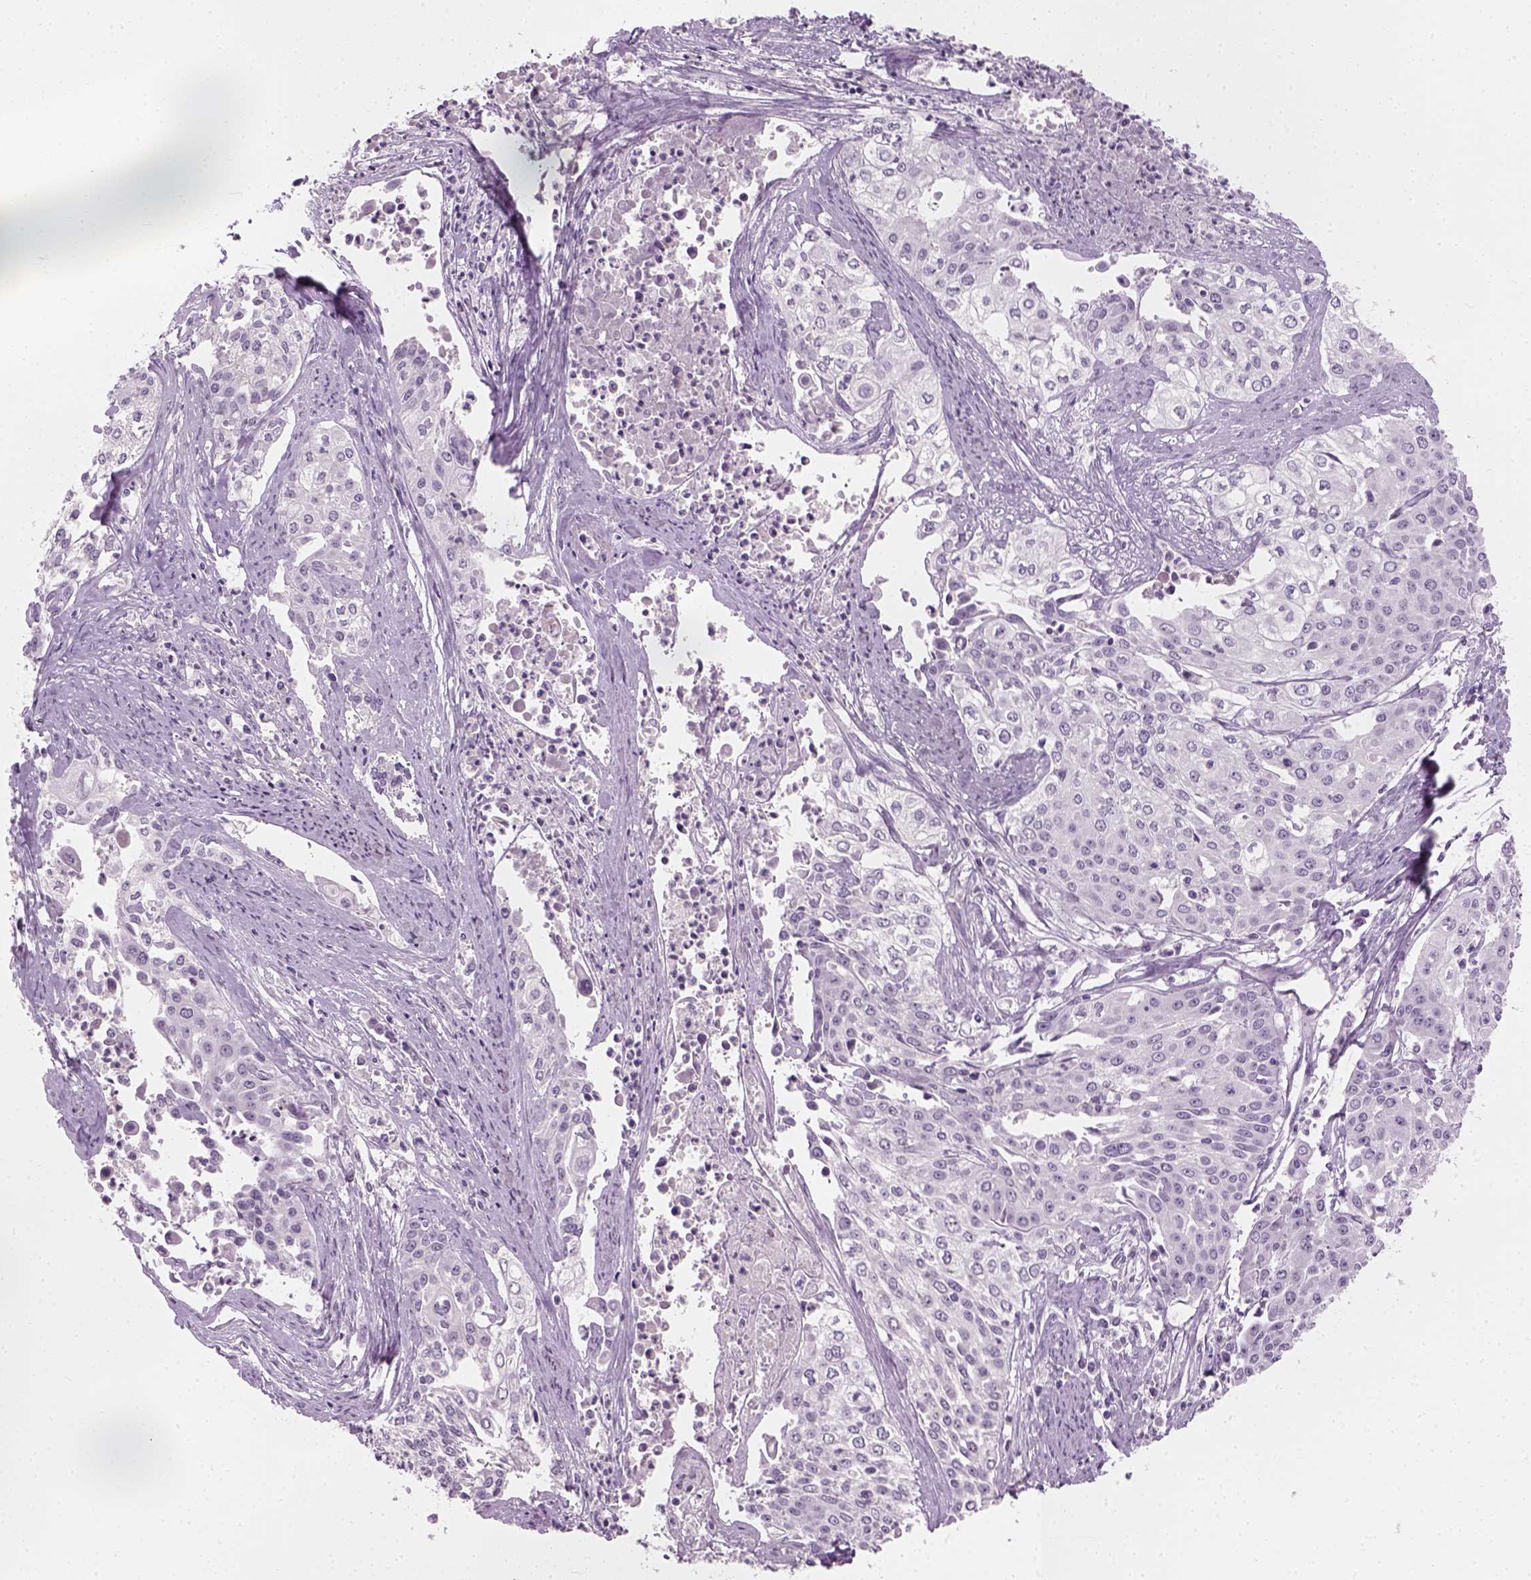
{"staining": {"intensity": "negative", "quantity": "none", "location": "none"}, "tissue": "cervical cancer", "cell_type": "Tumor cells", "image_type": "cancer", "snomed": [{"axis": "morphology", "description": "Squamous cell carcinoma, NOS"}, {"axis": "topography", "description": "Cervix"}], "caption": "Immunohistochemistry of squamous cell carcinoma (cervical) shows no positivity in tumor cells.", "gene": "TH", "patient": {"sex": "female", "age": 39}}